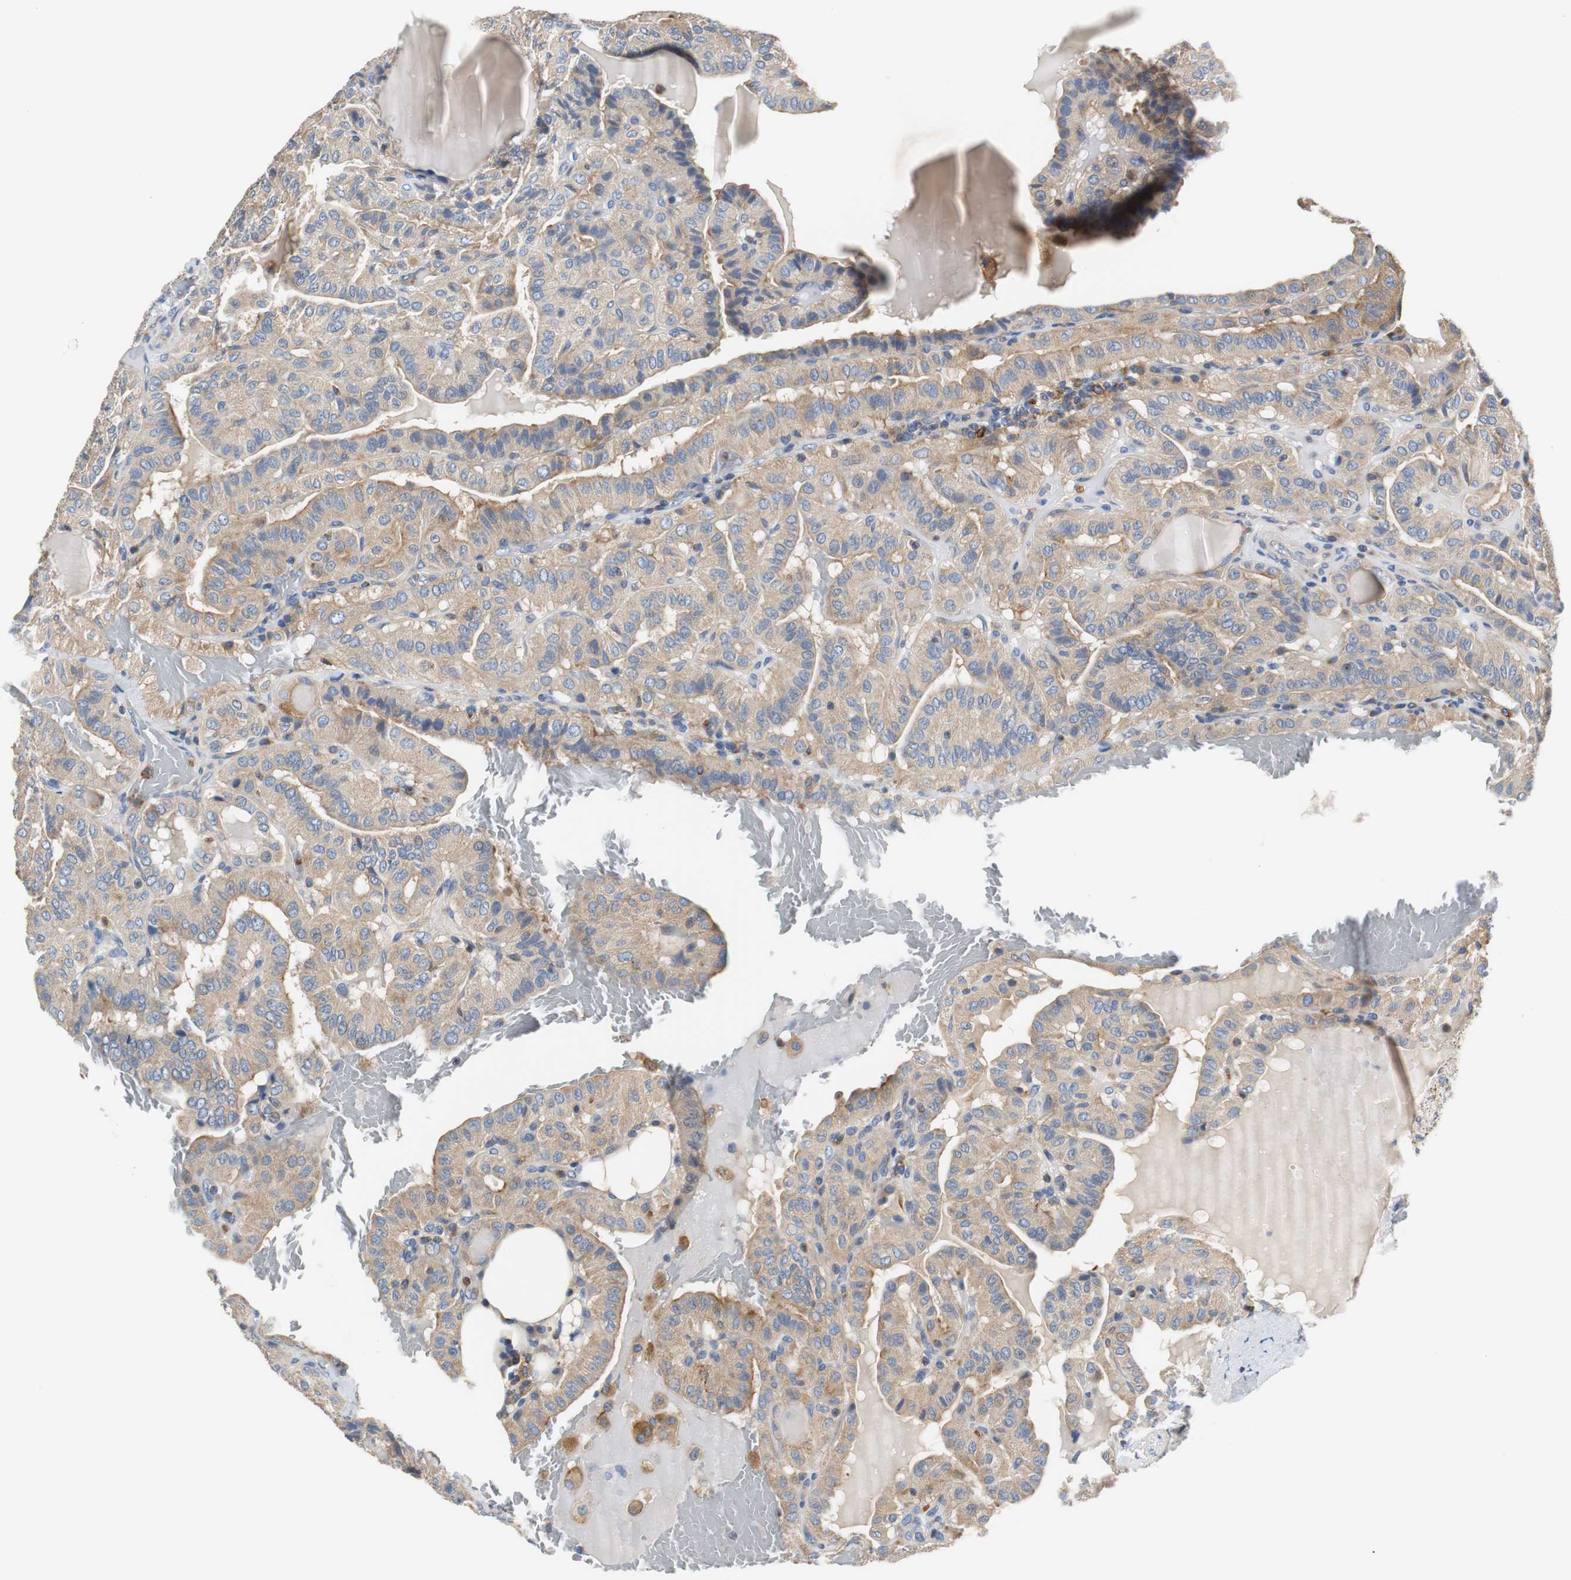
{"staining": {"intensity": "moderate", "quantity": ">75%", "location": "cytoplasmic/membranous"}, "tissue": "thyroid cancer", "cell_type": "Tumor cells", "image_type": "cancer", "snomed": [{"axis": "morphology", "description": "Papillary adenocarcinoma, NOS"}, {"axis": "topography", "description": "Thyroid gland"}], "caption": "Thyroid papillary adenocarcinoma stained for a protein demonstrates moderate cytoplasmic/membranous positivity in tumor cells.", "gene": "VAMP8", "patient": {"sex": "male", "age": 77}}